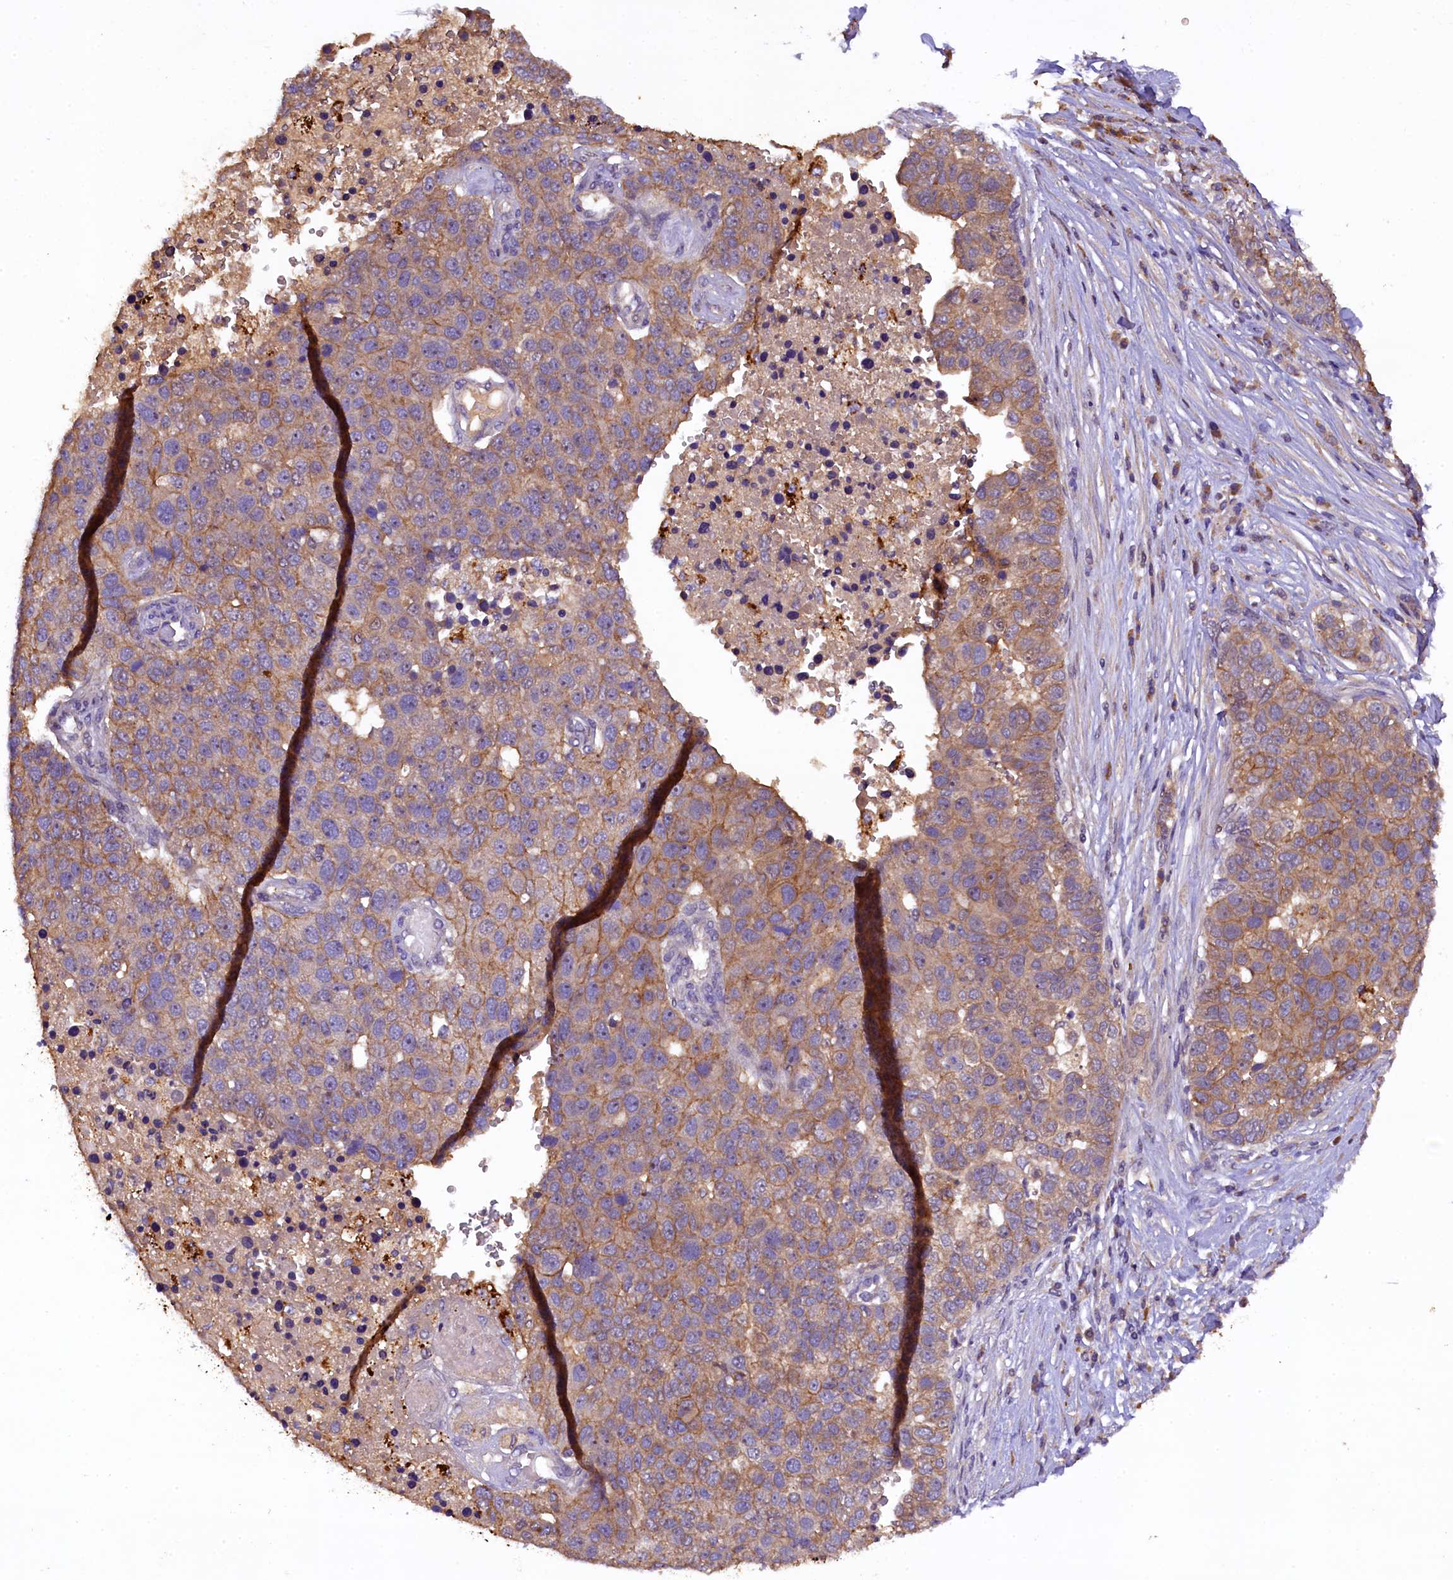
{"staining": {"intensity": "moderate", "quantity": ">75%", "location": "cytoplasmic/membranous"}, "tissue": "pancreatic cancer", "cell_type": "Tumor cells", "image_type": "cancer", "snomed": [{"axis": "morphology", "description": "Adenocarcinoma, NOS"}, {"axis": "topography", "description": "Pancreas"}], "caption": "This is a micrograph of immunohistochemistry staining of pancreatic adenocarcinoma, which shows moderate expression in the cytoplasmic/membranous of tumor cells.", "gene": "PLXNB1", "patient": {"sex": "female", "age": 61}}